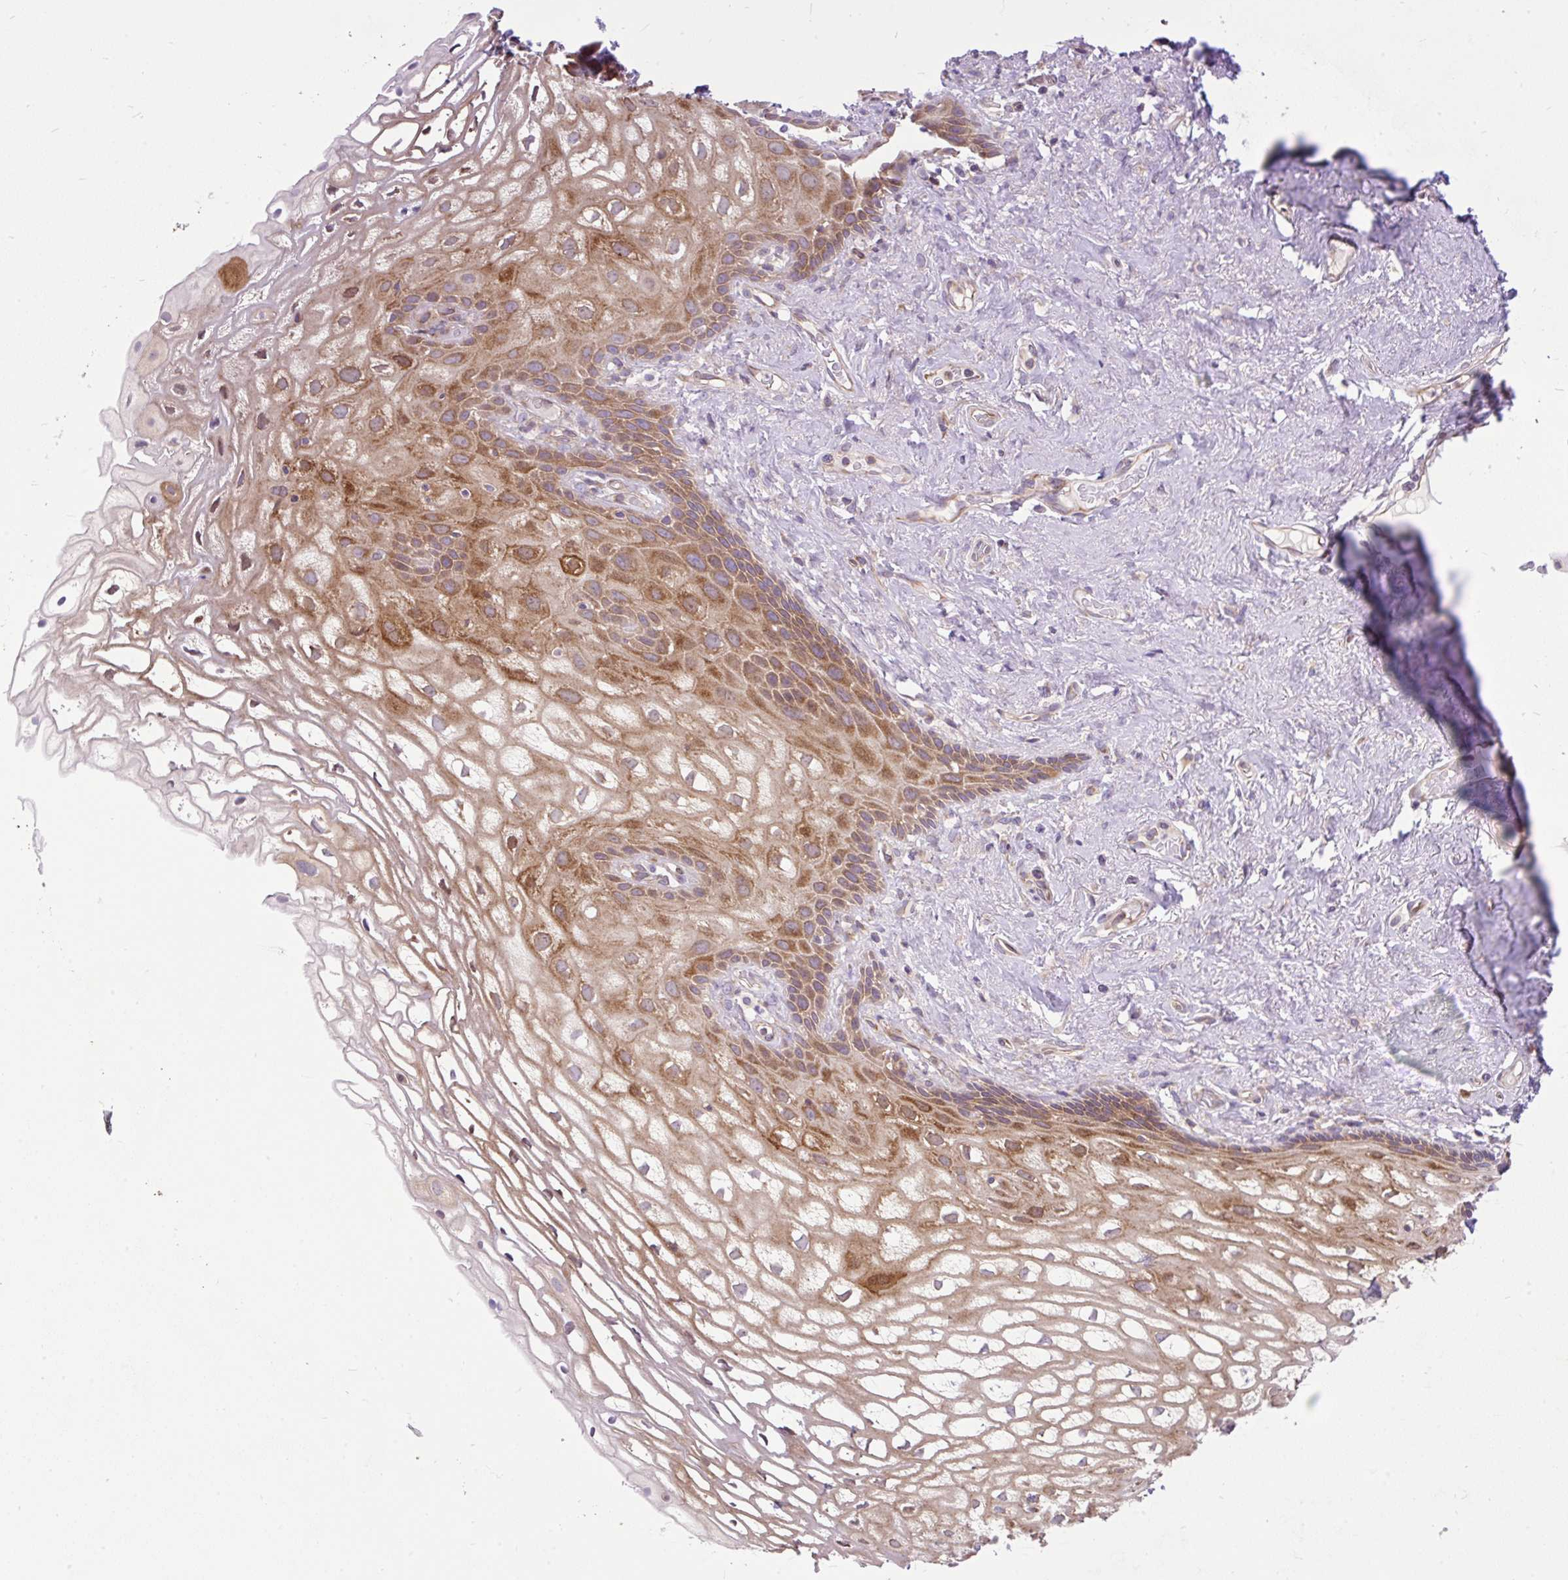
{"staining": {"intensity": "moderate", "quantity": "25%-75%", "location": "cytoplasmic/membranous"}, "tissue": "vagina", "cell_type": "Squamous epithelial cells", "image_type": "normal", "snomed": [{"axis": "morphology", "description": "Normal tissue, NOS"}, {"axis": "morphology", "description": "Adenocarcinoma, NOS"}, {"axis": "topography", "description": "Rectum"}, {"axis": "topography", "description": "Vagina"}, {"axis": "topography", "description": "Peripheral nerve tissue"}], "caption": "Squamous epithelial cells show medium levels of moderate cytoplasmic/membranous staining in about 25%-75% of cells in benign vagina. The protein is stained brown, and the nuclei are stained in blue (DAB IHC with brightfield microscopy, high magnification).", "gene": "TRIM17", "patient": {"sex": "female", "age": 71}}